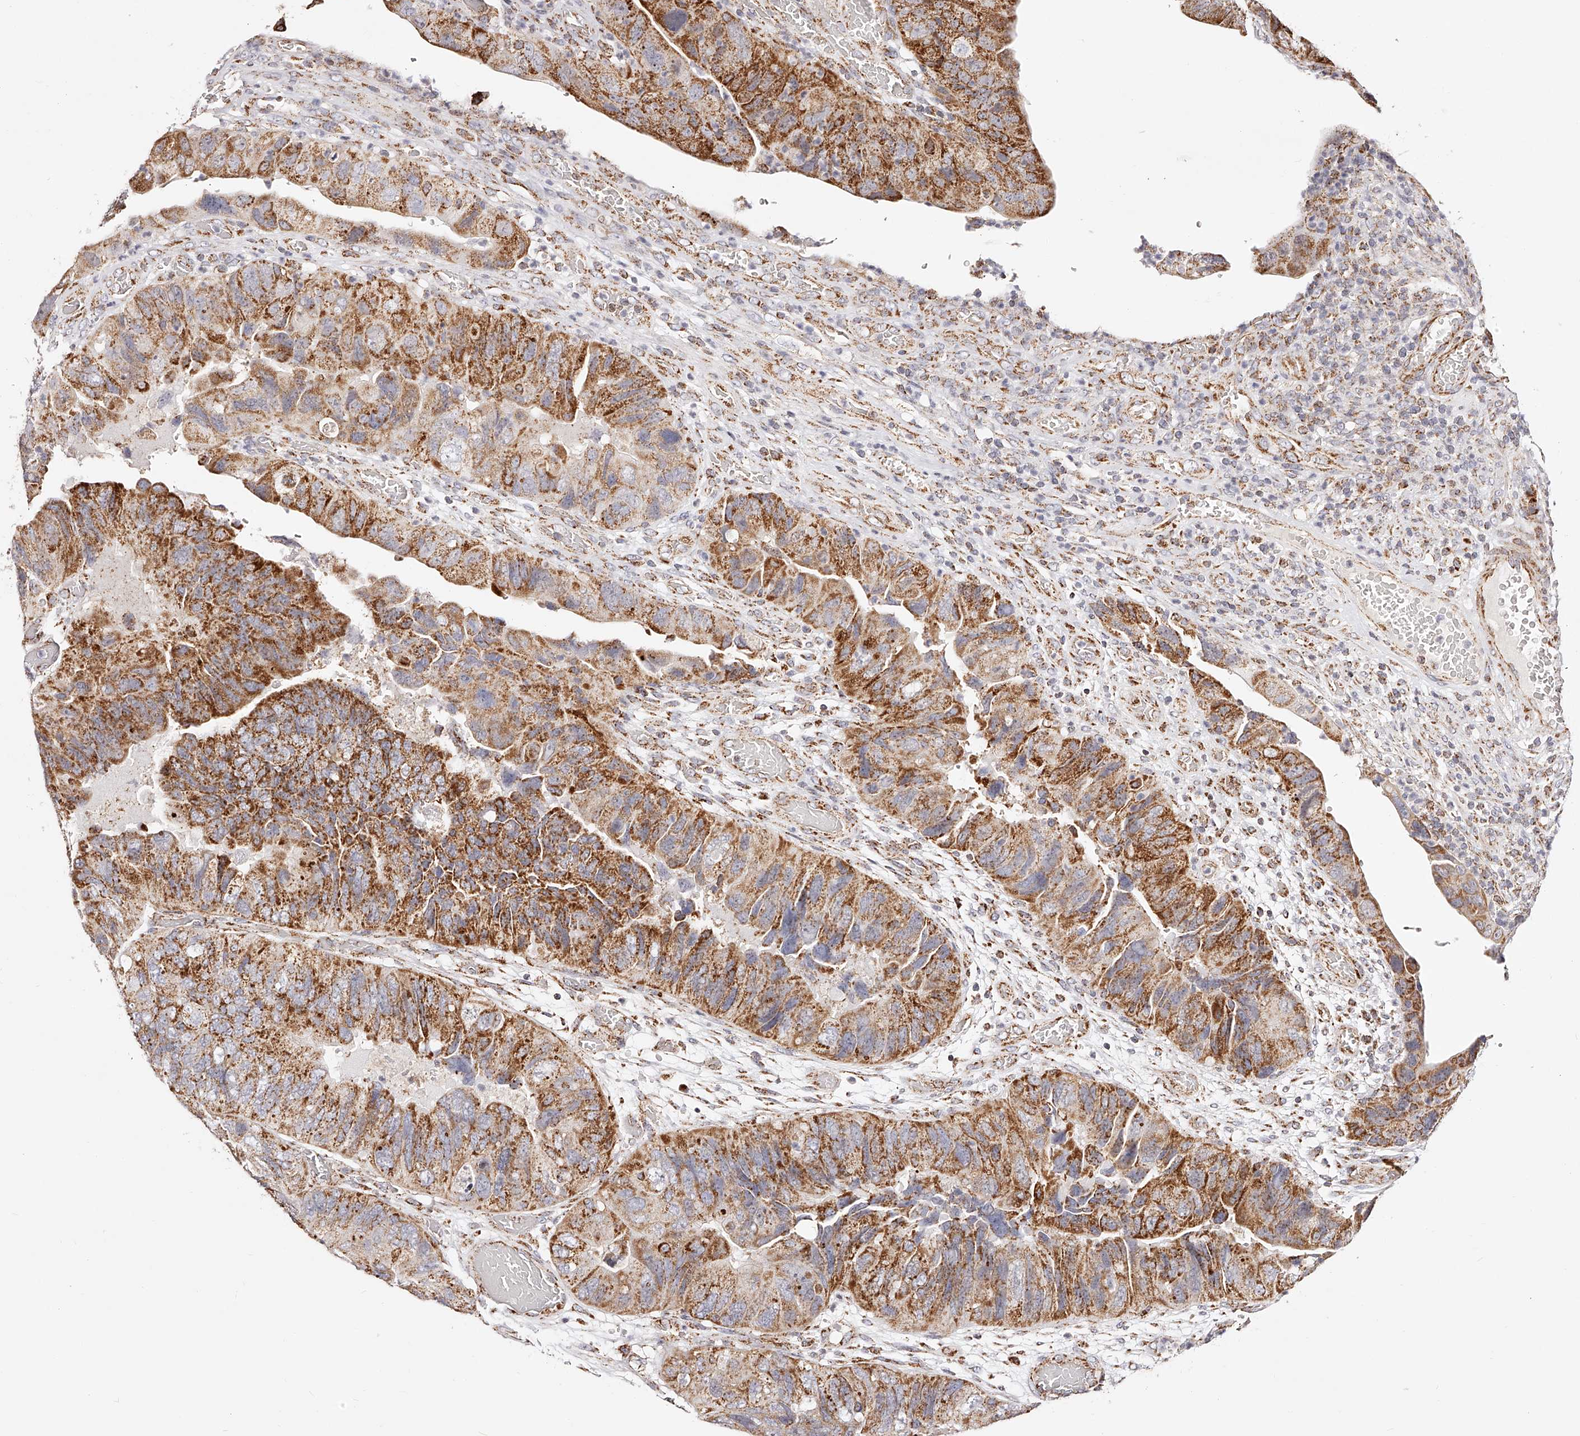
{"staining": {"intensity": "moderate", "quantity": ">75%", "location": "cytoplasmic/membranous"}, "tissue": "colorectal cancer", "cell_type": "Tumor cells", "image_type": "cancer", "snomed": [{"axis": "morphology", "description": "Adenocarcinoma, NOS"}, {"axis": "topography", "description": "Rectum"}], "caption": "Immunohistochemistry (IHC) histopathology image of adenocarcinoma (colorectal) stained for a protein (brown), which demonstrates medium levels of moderate cytoplasmic/membranous staining in approximately >75% of tumor cells.", "gene": "NDUFV3", "patient": {"sex": "male", "age": 63}}